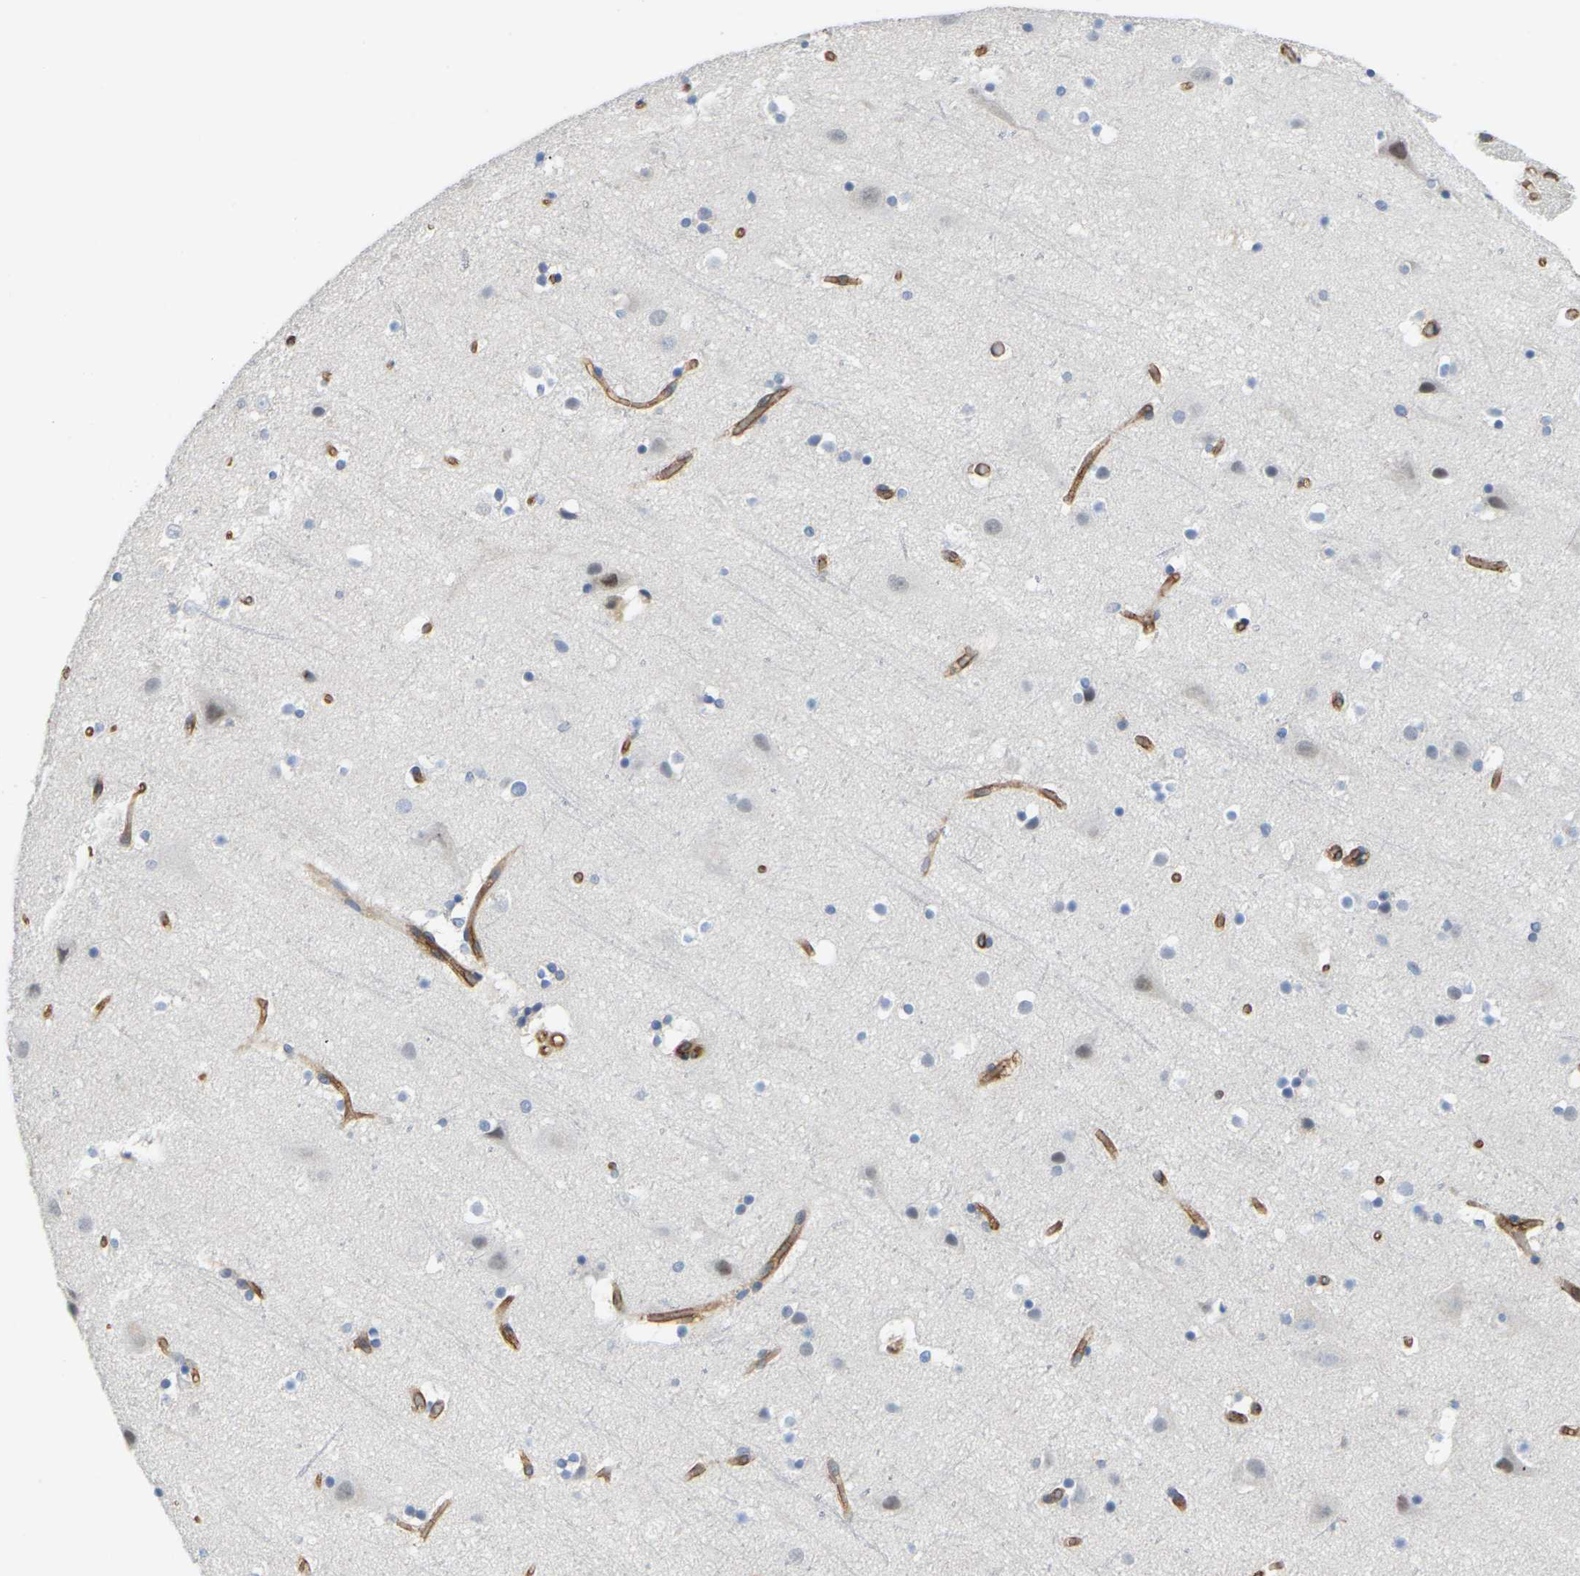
{"staining": {"intensity": "strong", "quantity": ">75%", "location": "cytoplasmic/membranous"}, "tissue": "cerebral cortex", "cell_type": "Endothelial cells", "image_type": "normal", "snomed": [{"axis": "morphology", "description": "Normal tissue, NOS"}, {"axis": "topography", "description": "Cerebral cortex"}], "caption": "Cerebral cortex was stained to show a protein in brown. There is high levels of strong cytoplasmic/membranous staining in approximately >75% of endothelial cells. (Stains: DAB in brown, nuclei in blue, Microscopy: brightfield microscopy at high magnification).", "gene": "IQGAP1", "patient": {"sex": "male", "age": 45}}